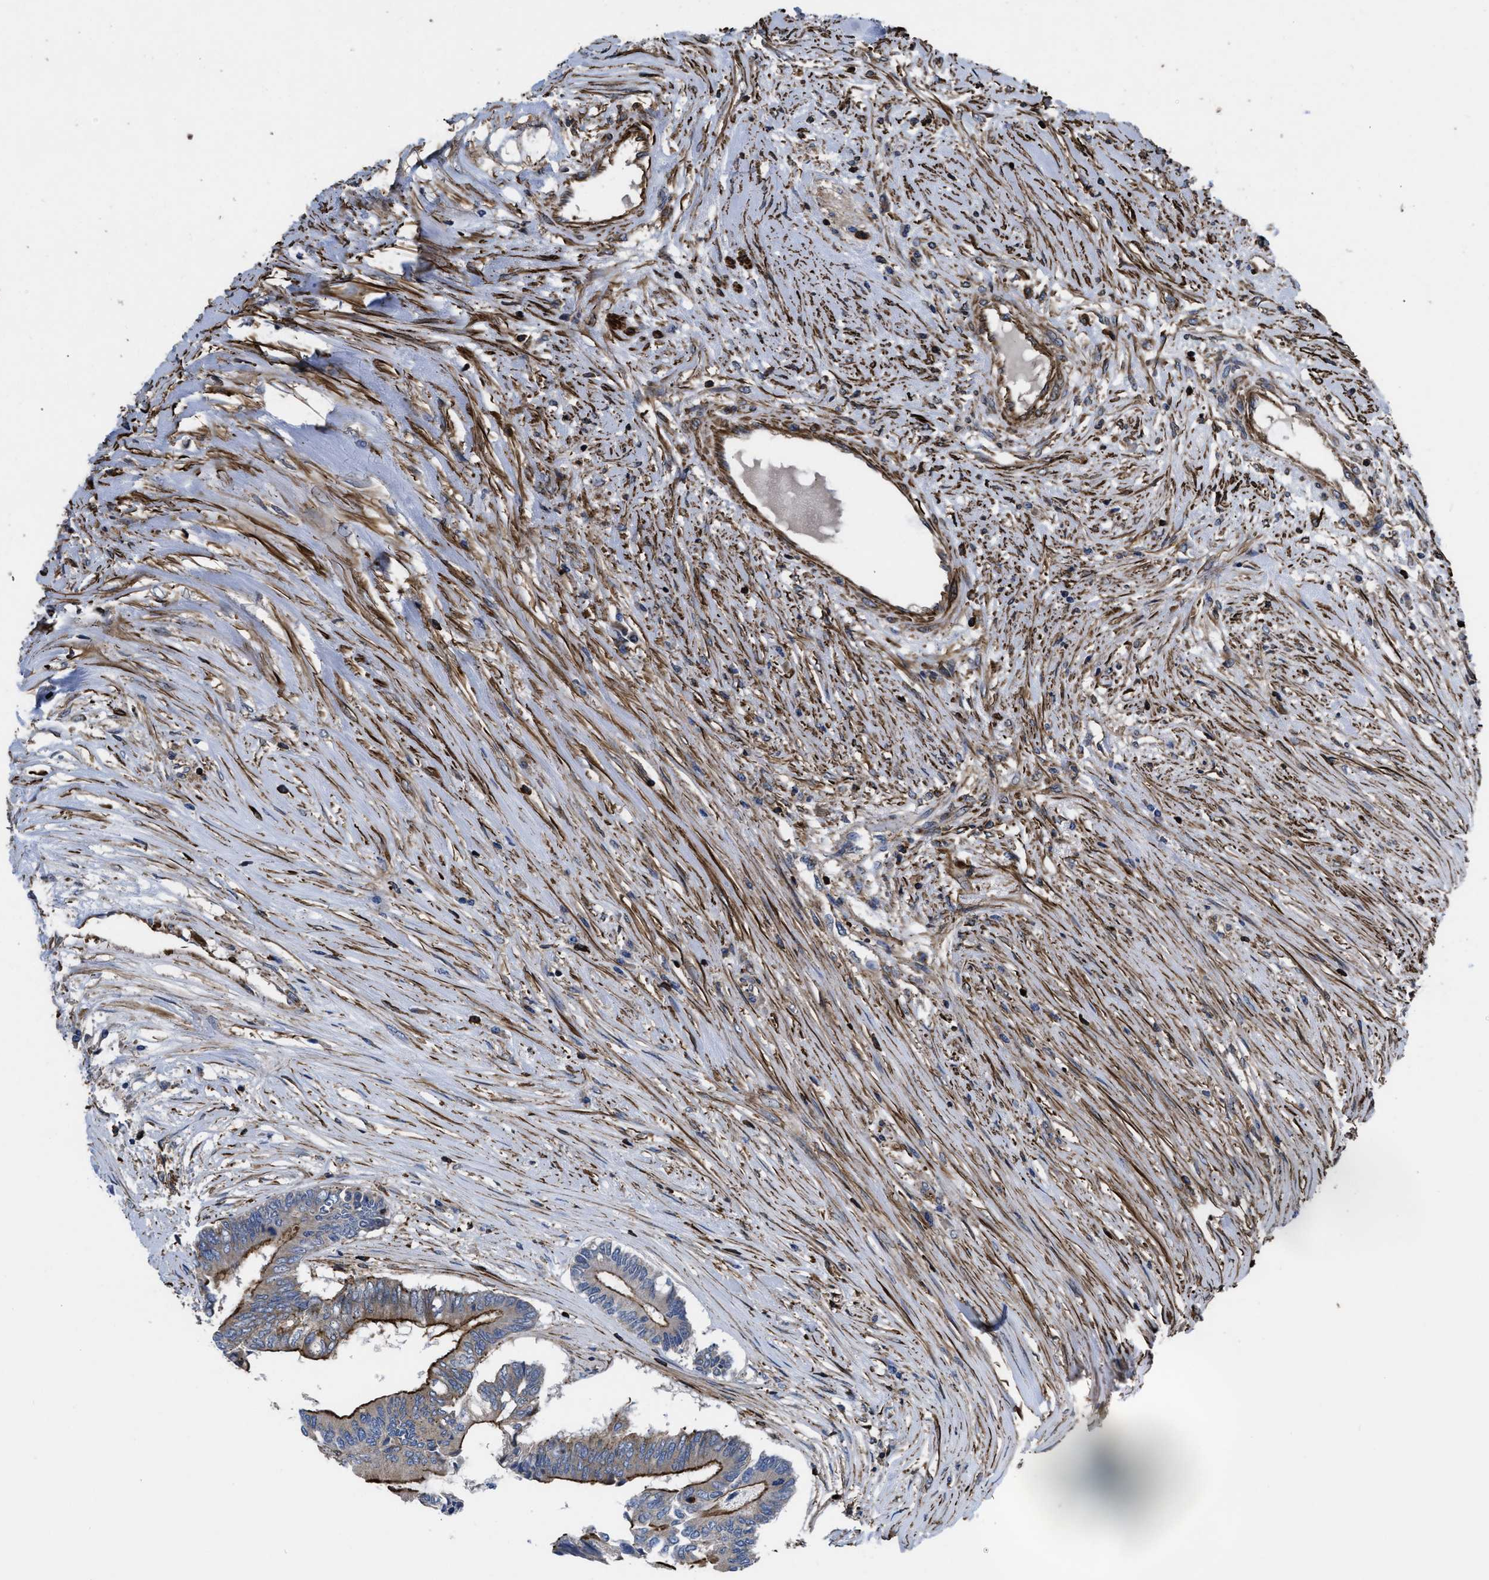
{"staining": {"intensity": "strong", "quantity": ">75%", "location": "cytoplasmic/membranous"}, "tissue": "colorectal cancer", "cell_type": "Tumor cells", "image_type": "cancer", "snomed": [{"axis": "morphology", "description": "Adenocarcinoma, NOS"}, {"axis": "topography", "description": "Rectum"}], "caption": "Adenocarcinoma (colorectal) stained for a protein displays strong cytoplasmic/membranous positivity in tumor cells. (Stains: DAB (3,3'-diaminobenzidine) in brown, nuclei in blue, Microscopy: brightfield microscopy at high magnification).", "gene": "SCUBE2", "patient": {"sex": "male", "age": 63}}